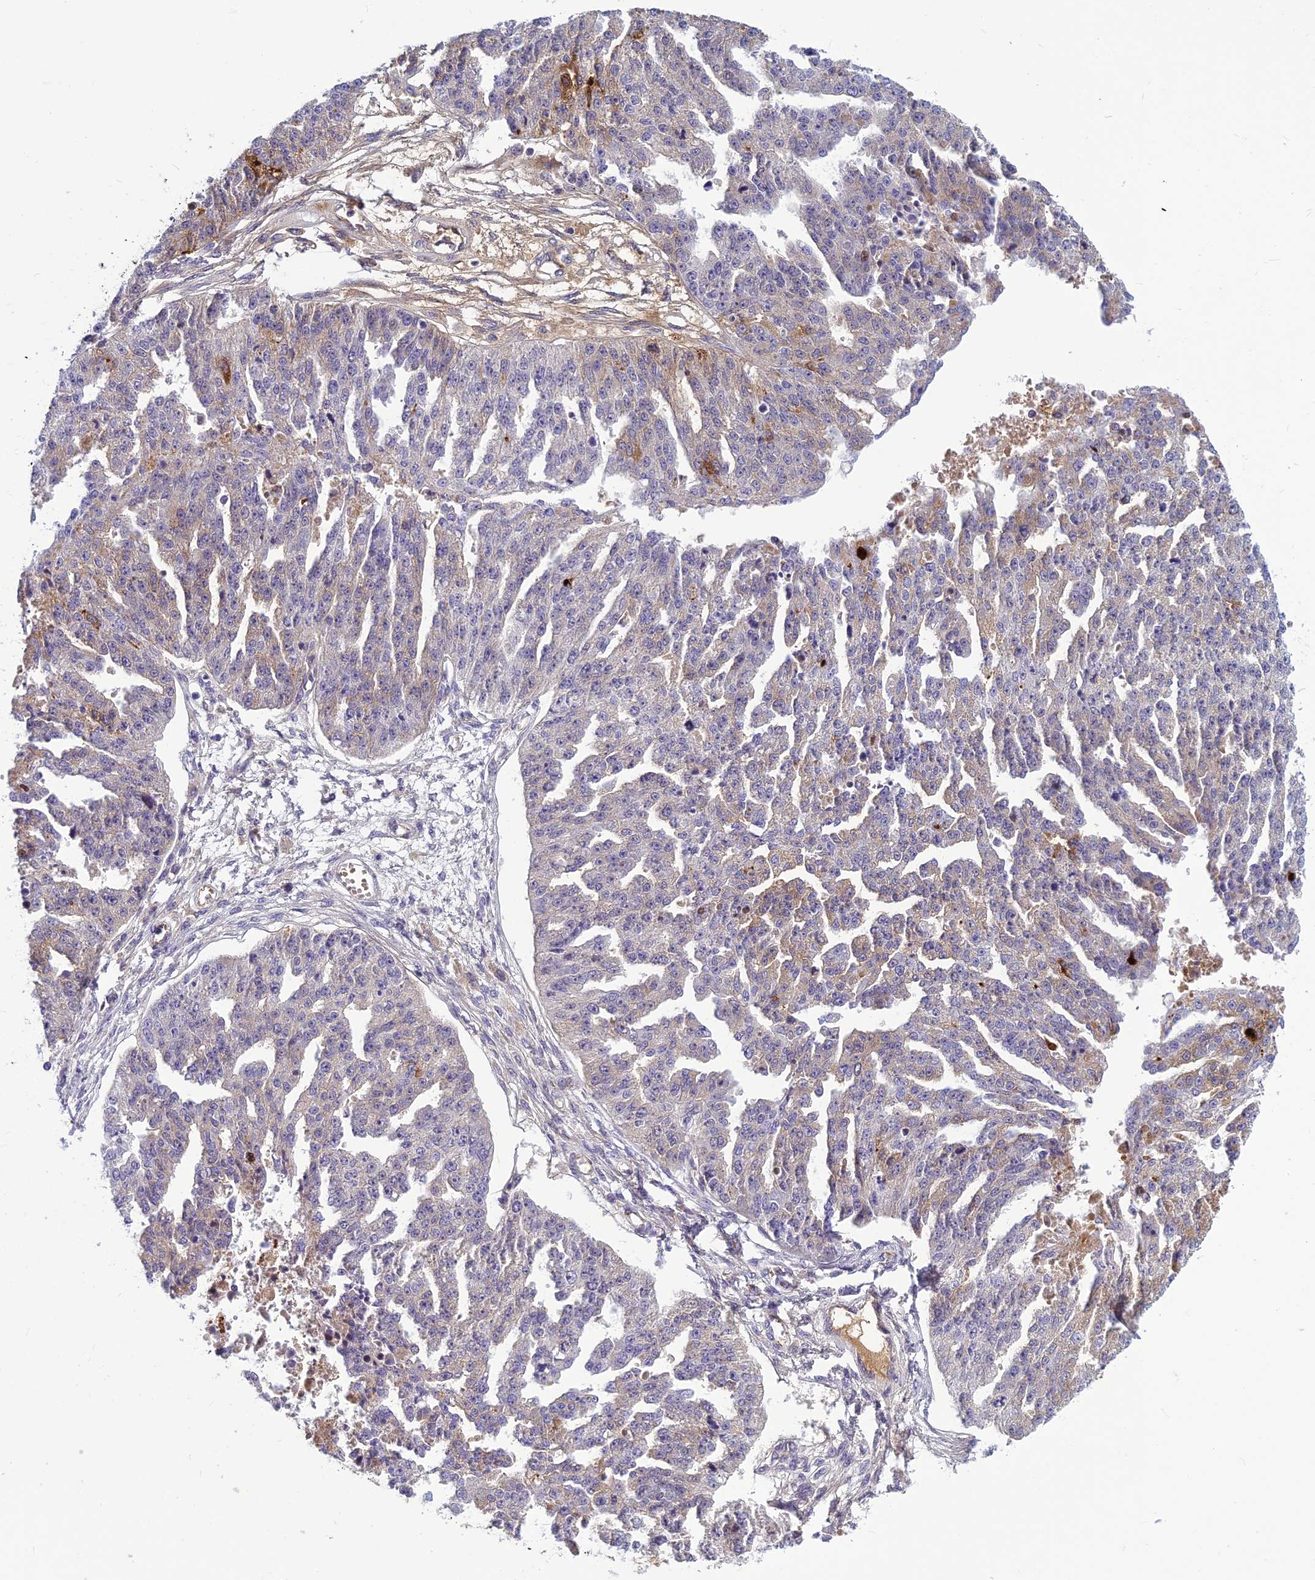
{"staining": {"intensity": "weak", "quantity": "<25%", "location": "cytoplasmic/membranous"}, "tissue": "ovarian cancer", "cell_type": "Tumor cells", "image_type": "cancer", "snomed": [{"axis": "morphology", "description": "Cystadenocarcinoma, serous, NOS"}, {"axis": "topography", "description": "Ovary"}], "caption": "Immunohistochemistry (IHC) of human ovarian serous cystadenocarcinoma shows no expression in tumor cells.", "gene": "CLEC11A", "patient": {"sex": "female", "age": 58}}